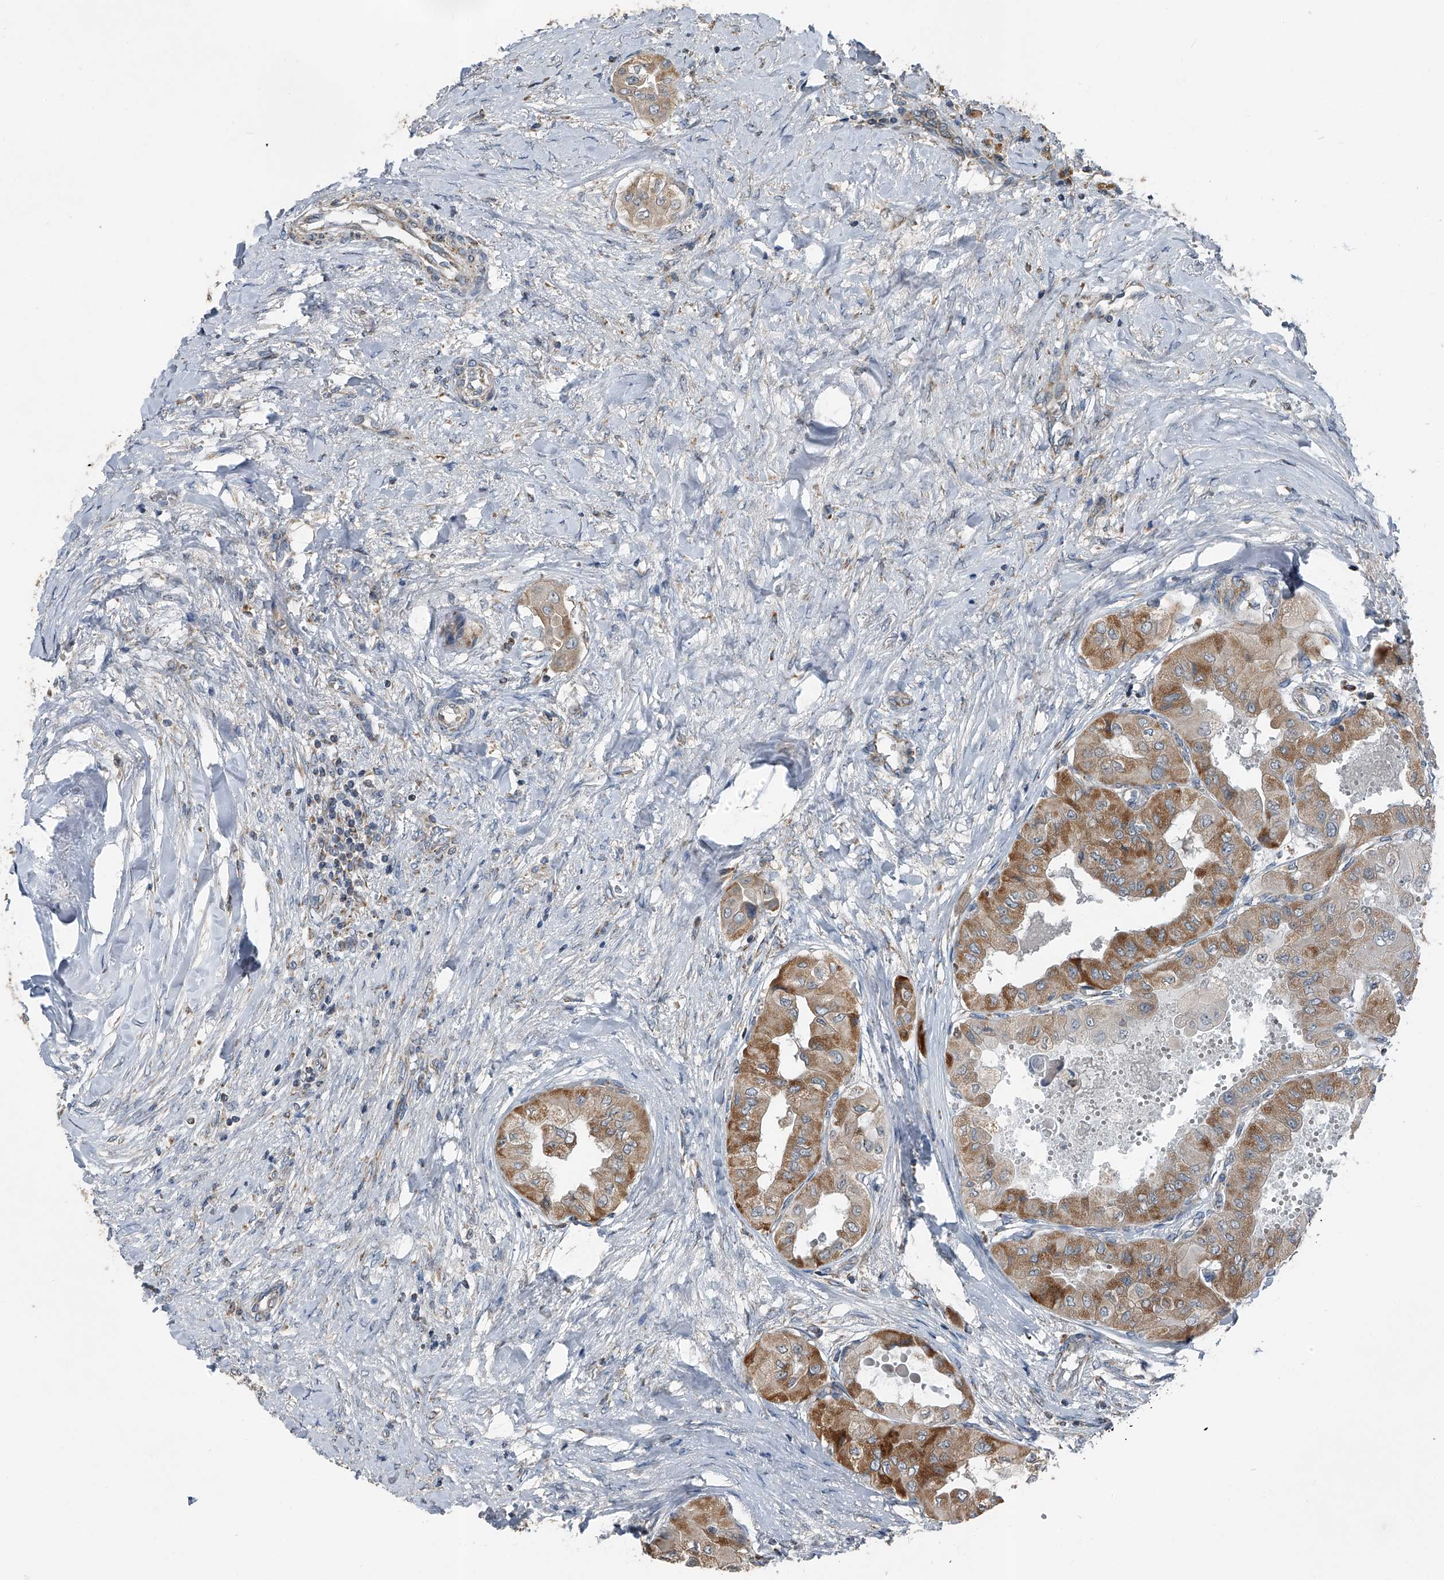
{"staining": {"intensity": "moderate", "quantity": ">75%", "location": "cytoplasmic/membranous"}, "tissue": "thyroid cancer", "cell_type": "Tumor cells", "image_type": "cancer", "snomed": [{"axis": "morphology", "description": "Papillary adenocarcinoma, NOS"}, {"axis": "topography", "description": "Thyroid gland"}], "caption": "Thyroid papillary adenocarcinoma tissue demonstrates moderate cytoplasmic/membranous positivity in about >75% of tumor cells", "gene": "CHRNA7", "patient": {"sex": "female", "age": 59}}